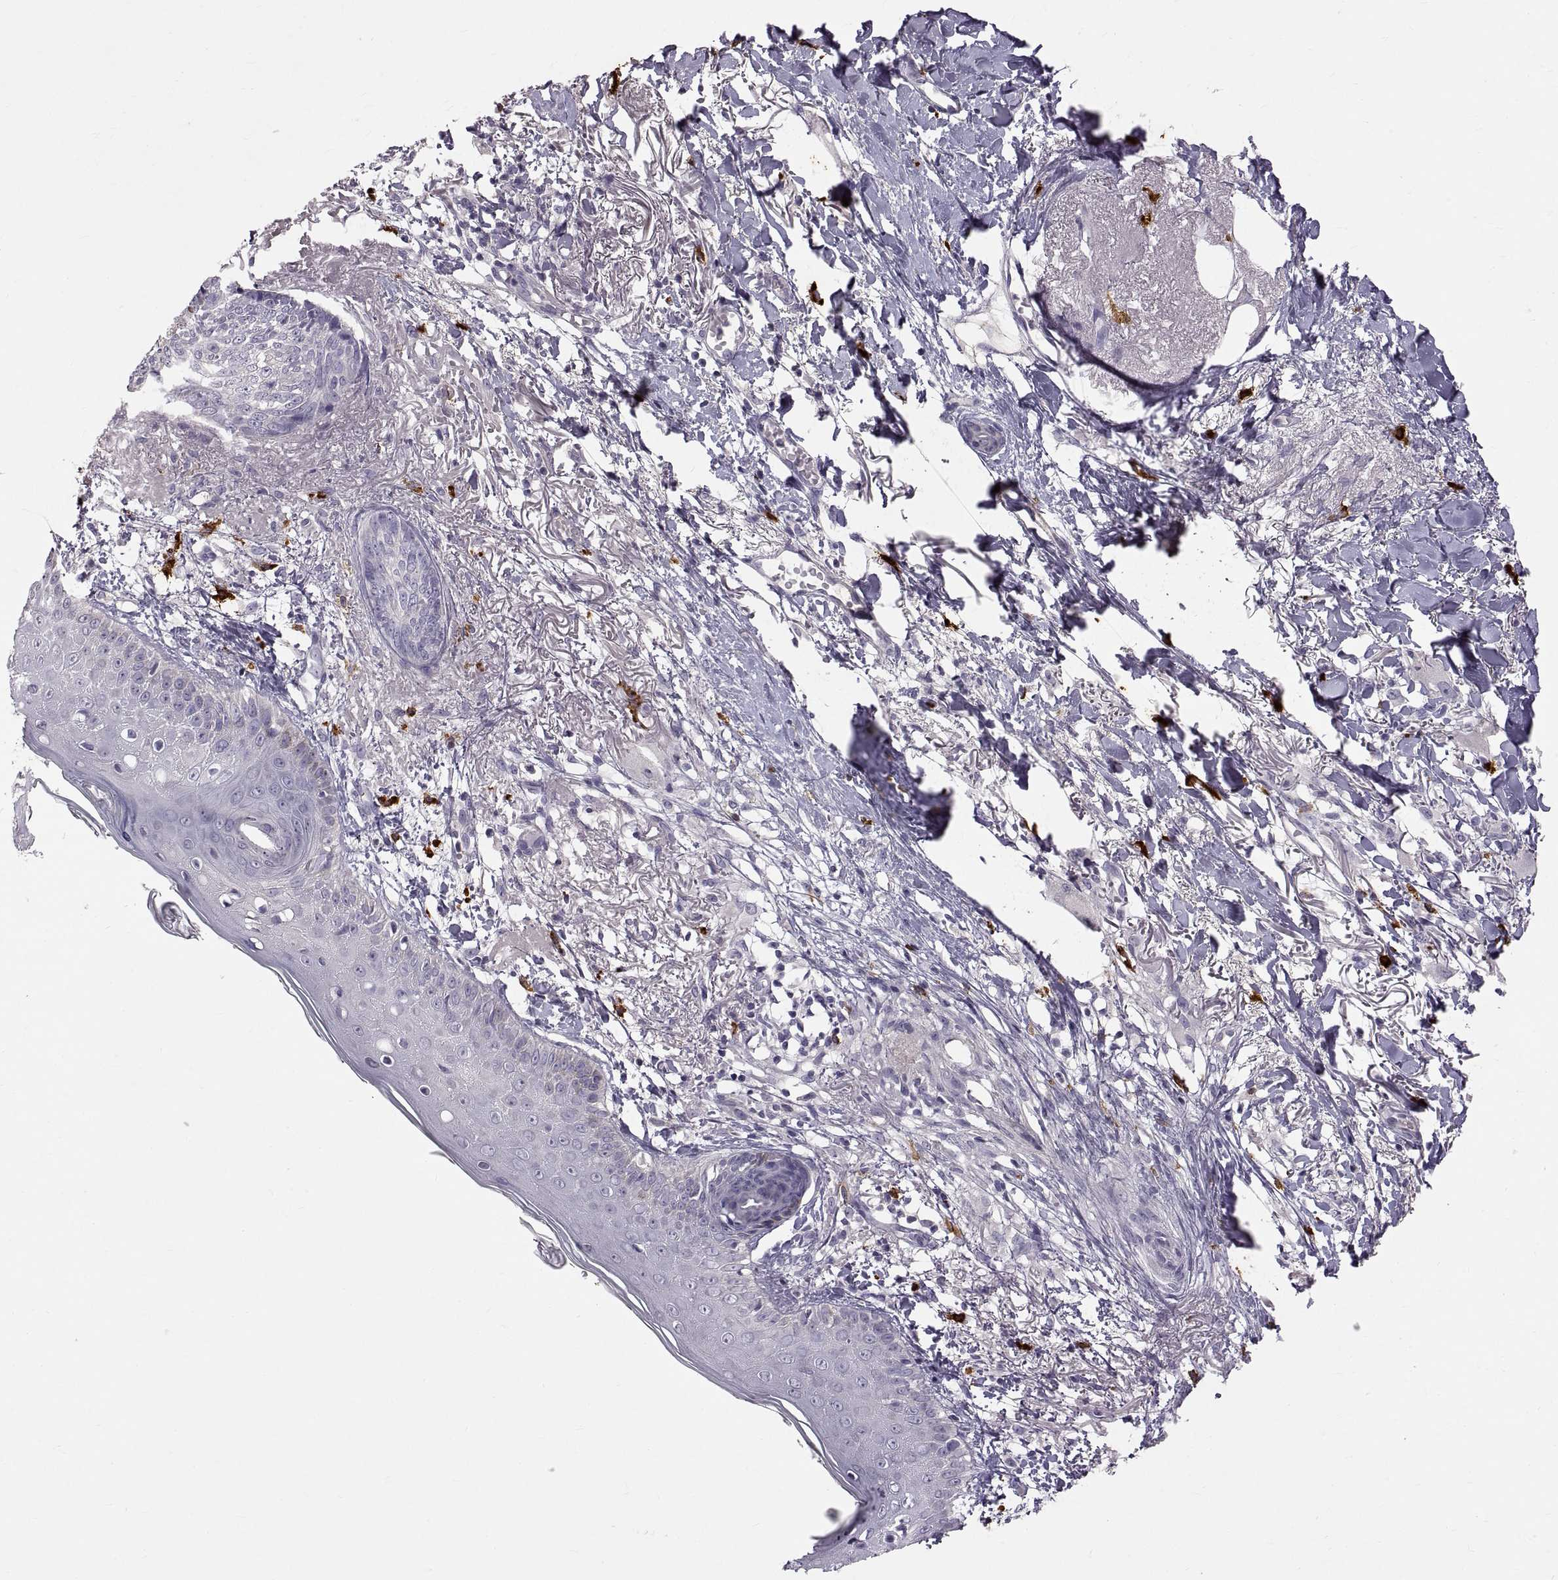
{"staining": {"intensity": "negative", "quantity": "none", "location": "none"}, "tissue": "skin cancer", "cell_type": "Tumor cells", "image_type": "cancer", "snomed": [{"axis": "morphology", "description": "Normal tissue, NOS"}, {"axis": "morphology", "description": "Basal cell carcinoma"}, {"axis": "topography", "description": "Skin"}], "caption": "Skin cancer stained for a protein using immunohistochemistry (IHC) demonstrates no positivity tumor cells.", "gene": "WFDC8", "patient": {"sex": "male", "age": 84}}